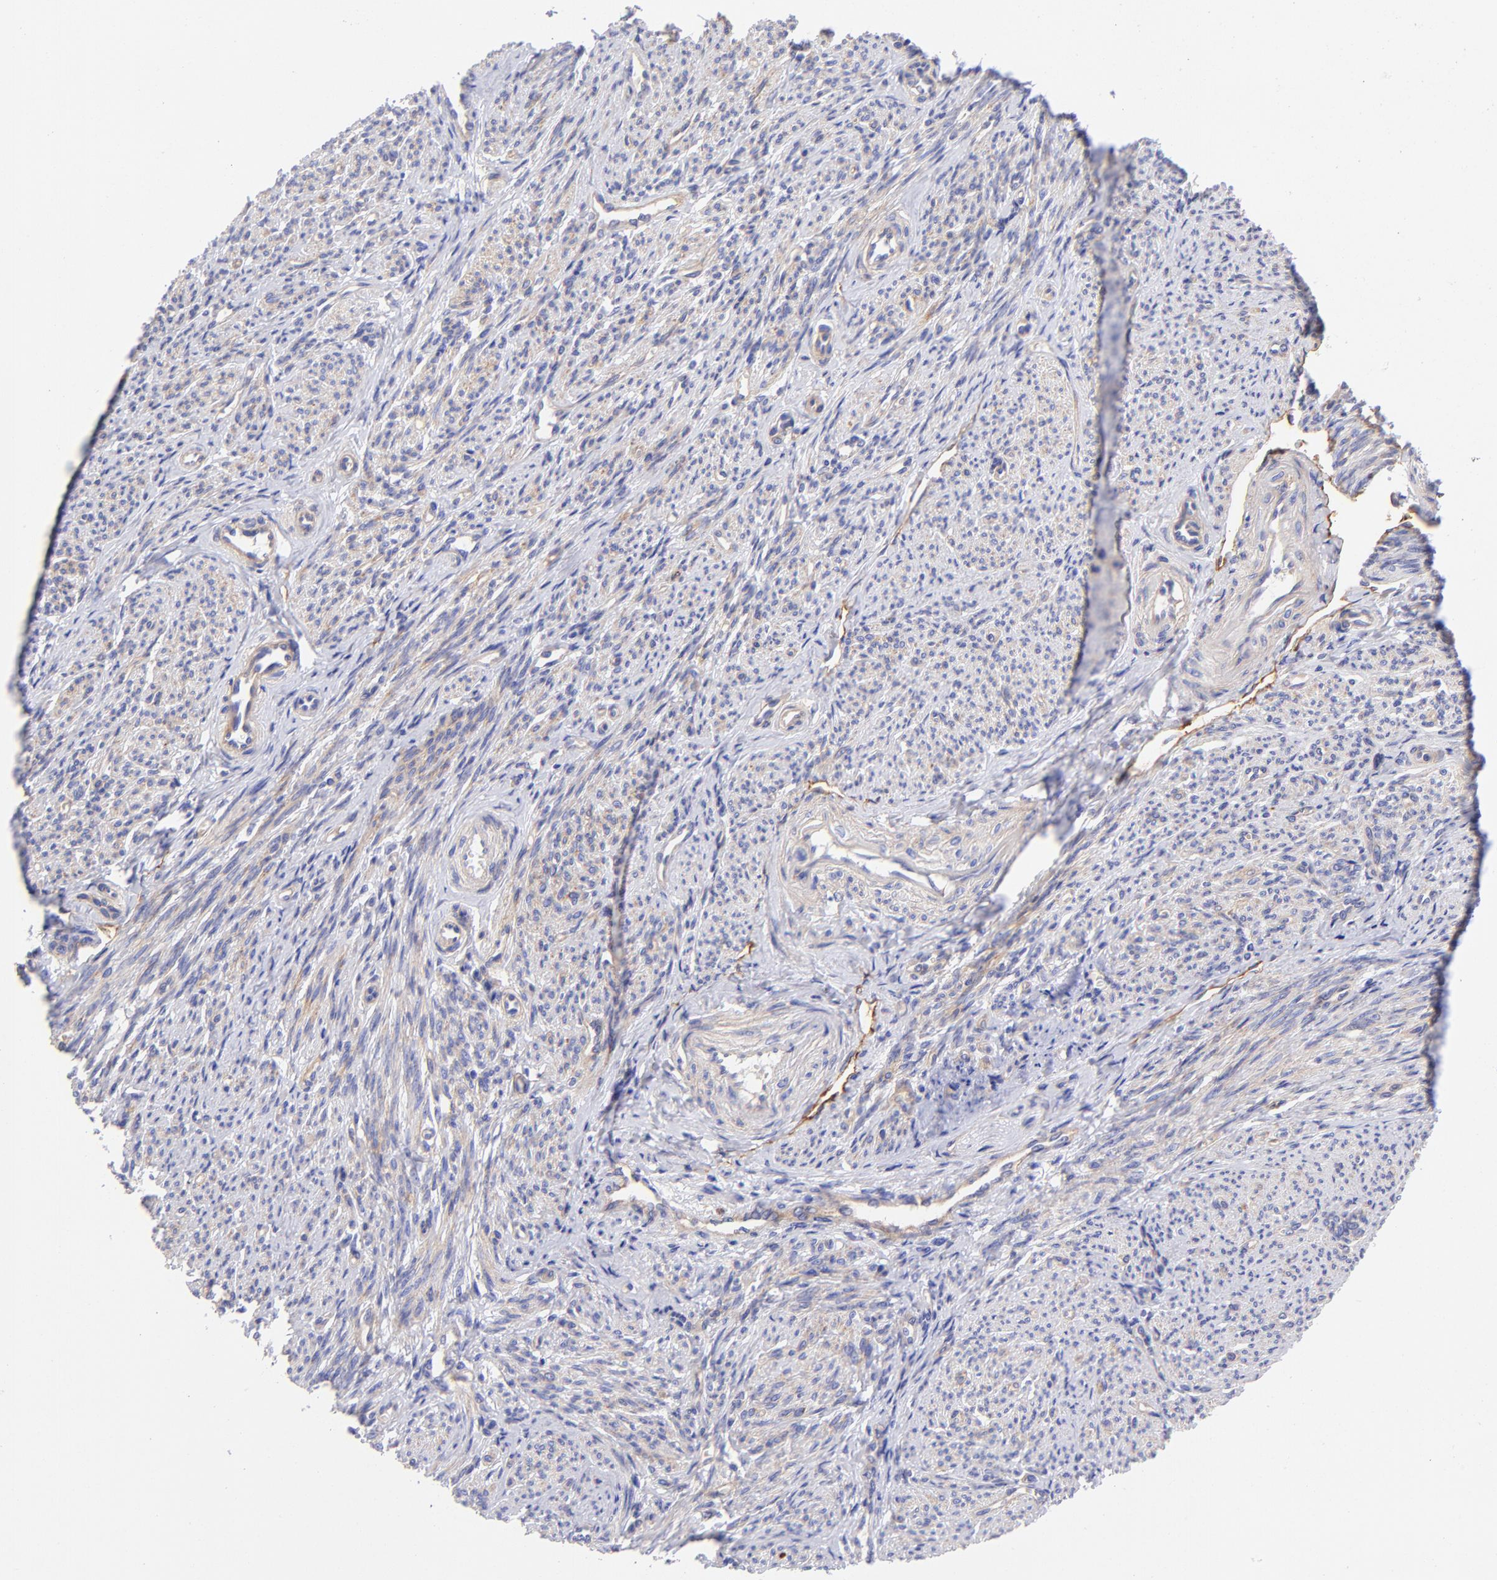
{"staining": {"intensity": "weak", "quantity": "25%-75%", "location": "cytoplasmic/membranous"}, "tissue": "smooth muscle", "cell_type": "Smooth muscle cells", "image_type": "normal", "snomed": [{"axis": "morphology", "description": "Normal tissue, NOS"}, {"axis": "topography", "description": "Smooth muscle"}], "caption": "A histopathology image of human smooth muscle stained for a protein demonstrates weak cytoplasmic/membranous brown staining in smooth muscle cells.", "gene": "PPFIBP1", "patient": {"sex": "female", "age": 65}}